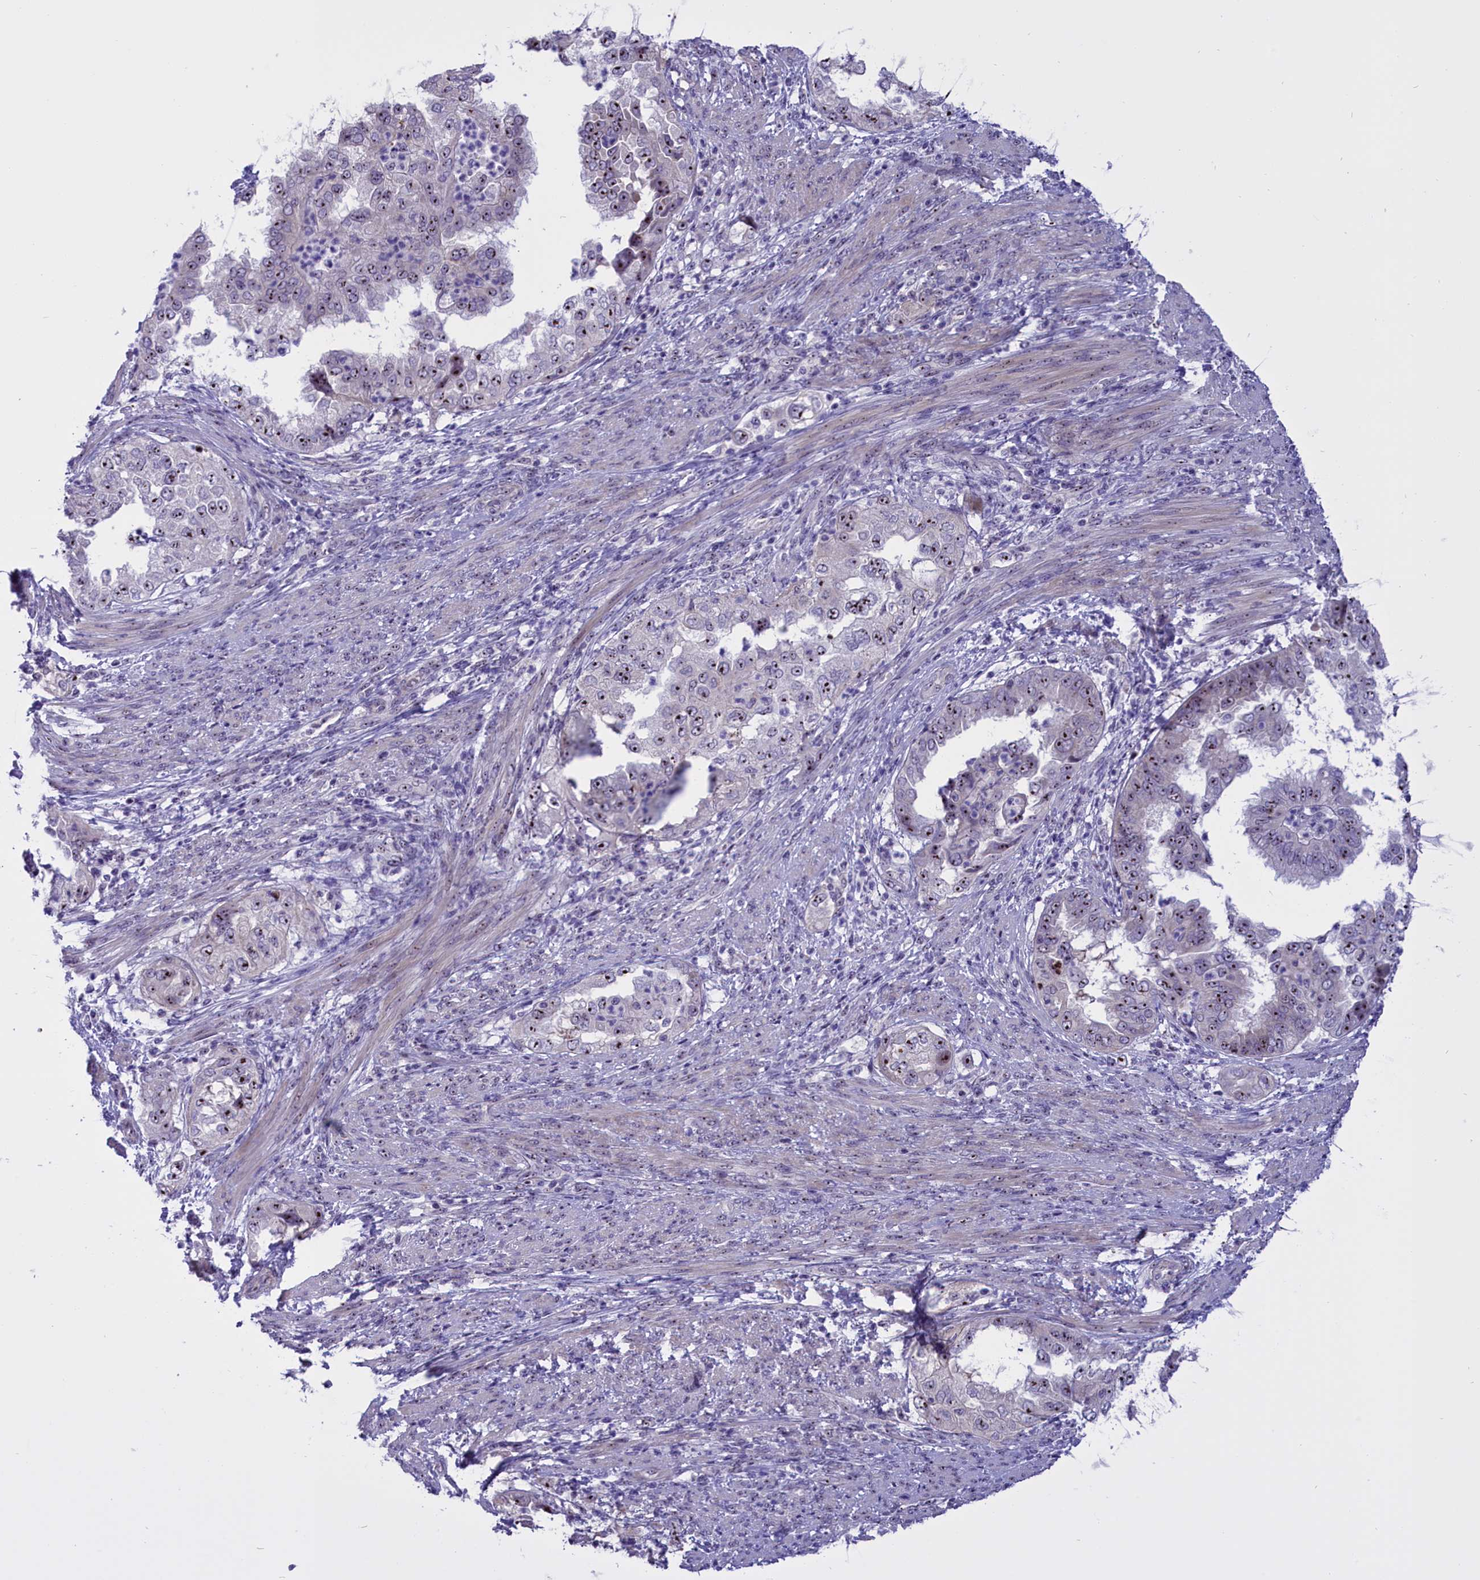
{"staining": {"intensity": "moderate", "quantity": "25%-75%", "location": "nuclear"}, "tissue": "endometrial cancer", "cell_type": "Tumor cells", "image_type": "cancer", "snomed": [{"axis": "morphology", "description": "Adenocarcinoma, NOS"}, {"axis": "topography", "description": "Endometrium"}], "caption": "Tumor cells display medium levels of moderate nuclear staining in approximately 25%-75% of cells in adenocarcinoma (endometrial).", "gene": "TBL3", "patient": {"sex": "female", "age": 85}}